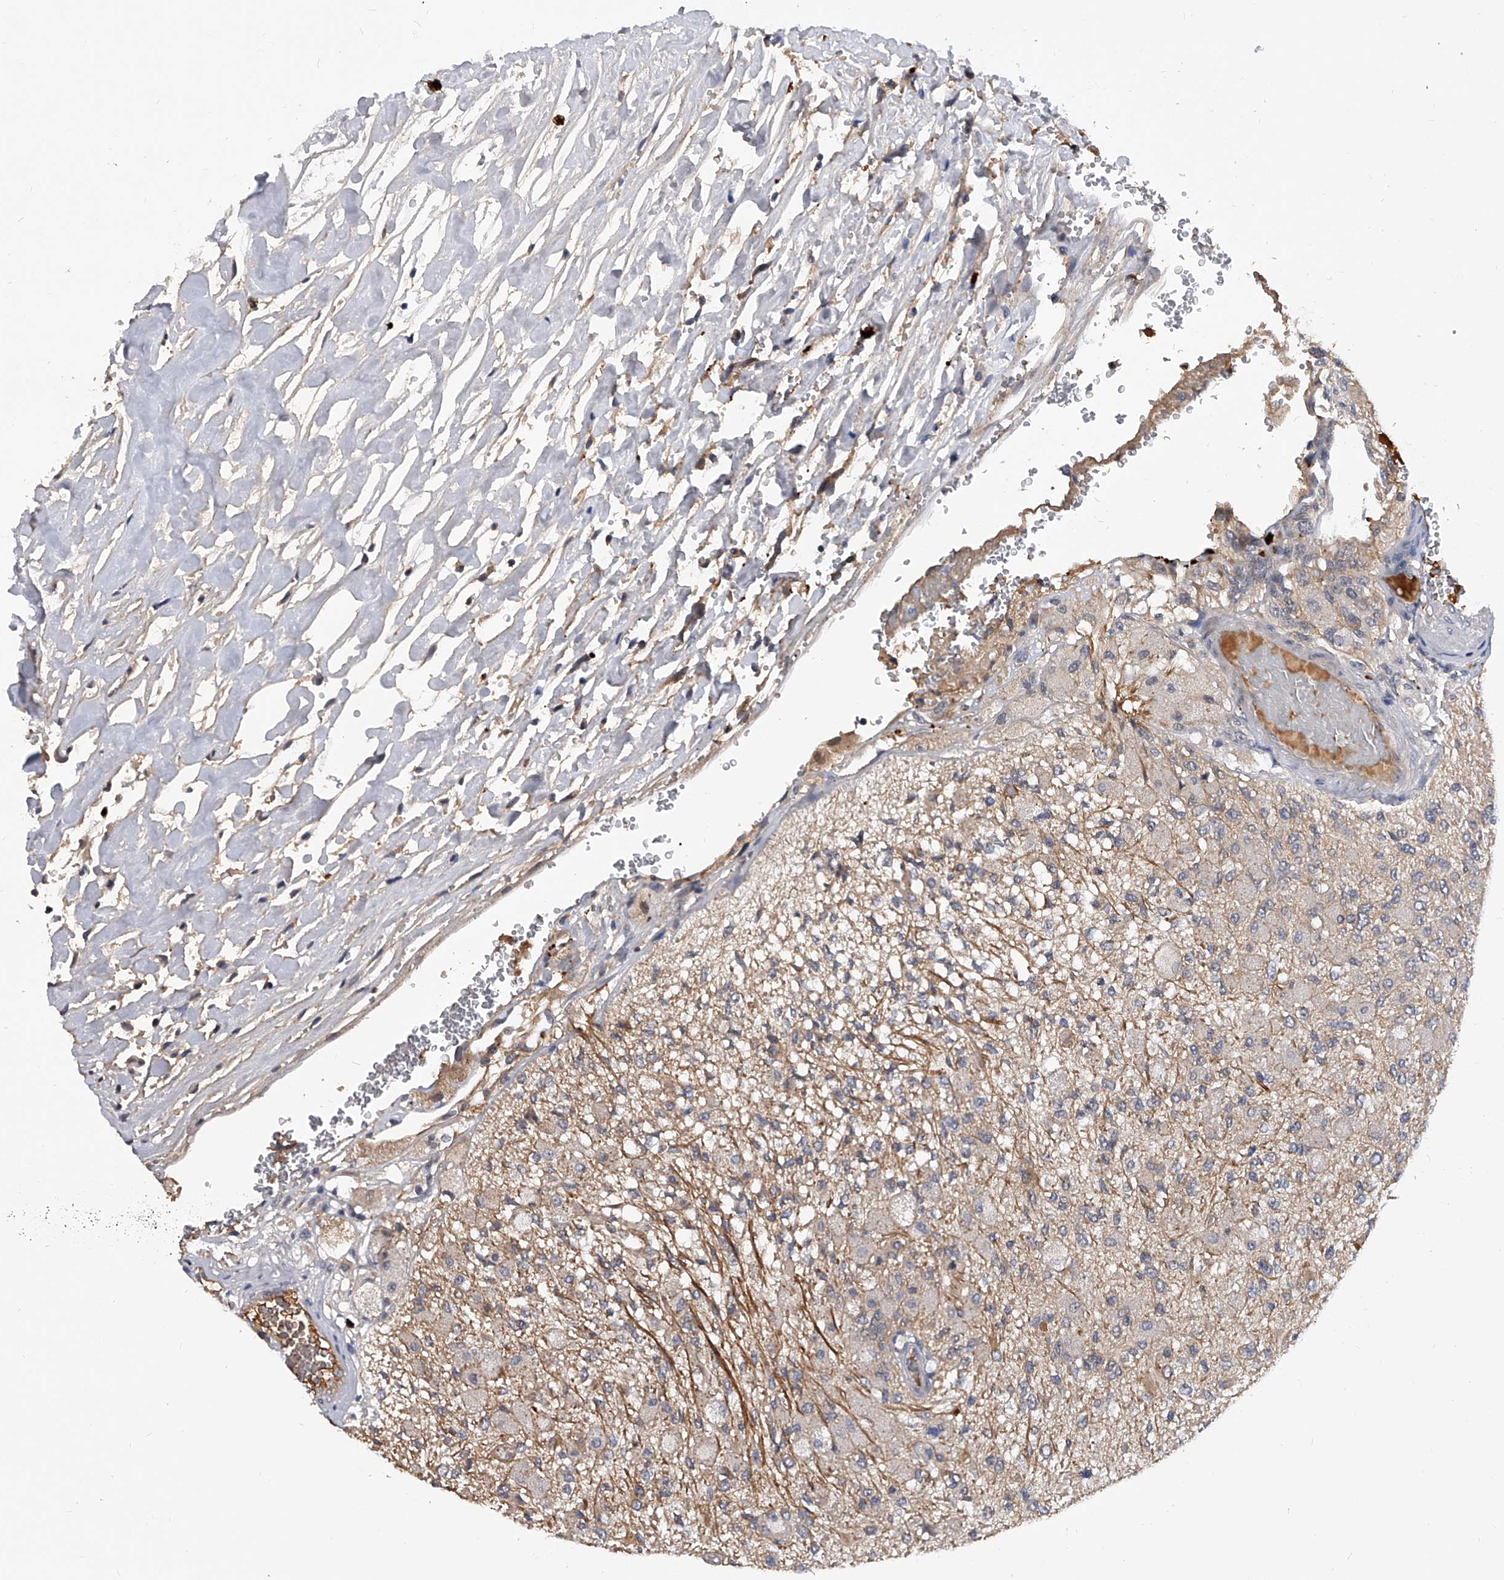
{"staining": {"intensity": "weak", "quantity": "<25%", "location": "cytoplasmic/membranous"}, "tissue": "glioma", "cell_type": "Tumor cells", "image_type": "cancer", "snomed": [{"axis": "morphology", "description": "Normal tissue, NOS"}, {"axis": "morphology", "description": "Glioma, malignant, High grade"}, {"axis": "topography", "description": "Cerebral cortex"}], "caption": "The photomicrograph demonstrates no significant positivity in tumor cells of high-grade glioma (malignant).", "gene": "ZNF25", "patient": {"sex": "male", "age": 77}}